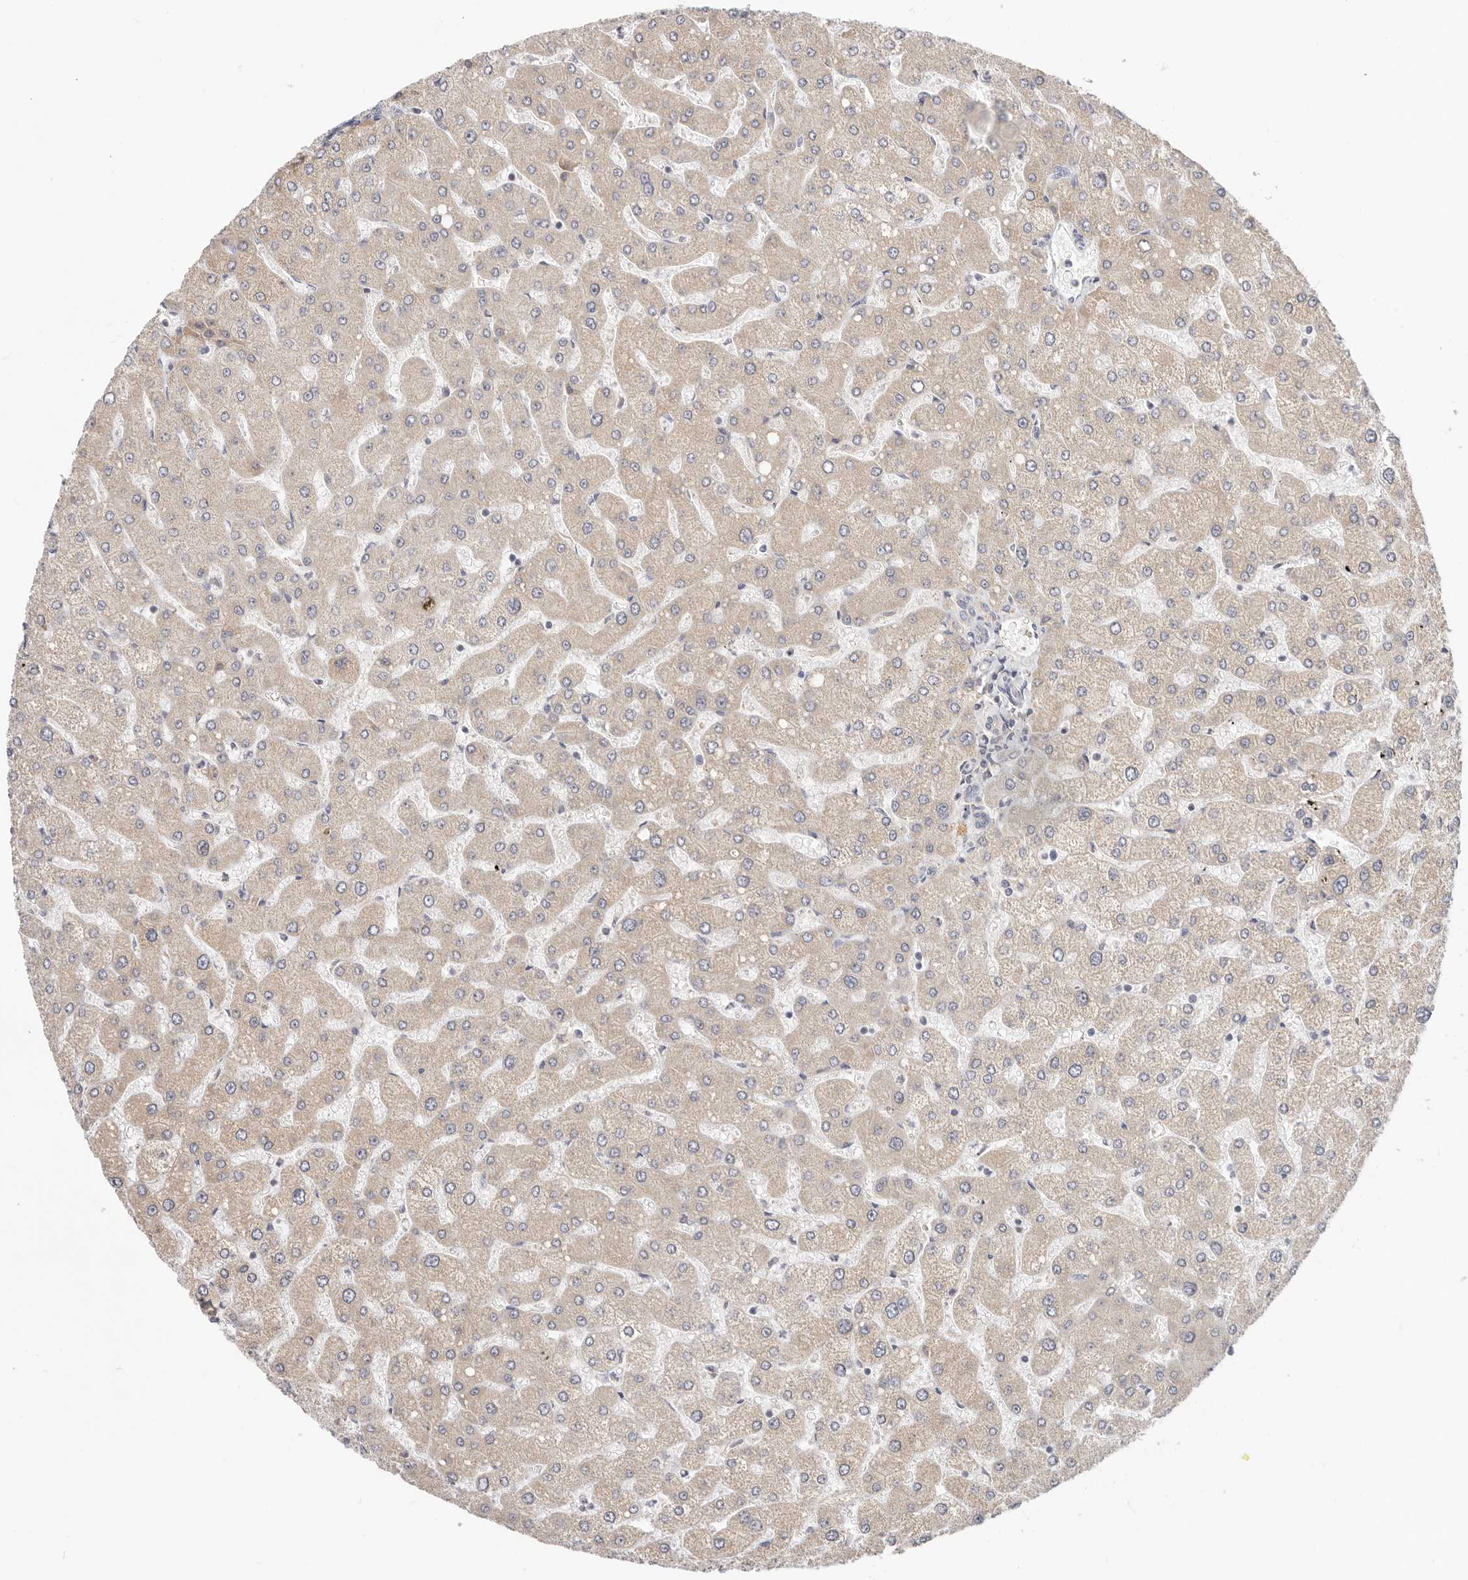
{"staining": {"intensity": "negative", "quantity": "none", "location": "none"}, "tissue": "liver", "cell_type": "Cholangiocytes", "image_type": "normal", "snomed": [{"axis": "morphology", "description": "Normal tissue, NOS"}, {"axis": "topography", "description": "Liver"}], "caption": "Photomicrograph shows no protein positivity in cholangiocytes of normal liver.", "gene": "TFB2M", "patient": {"sex": "male", "age": 55}}